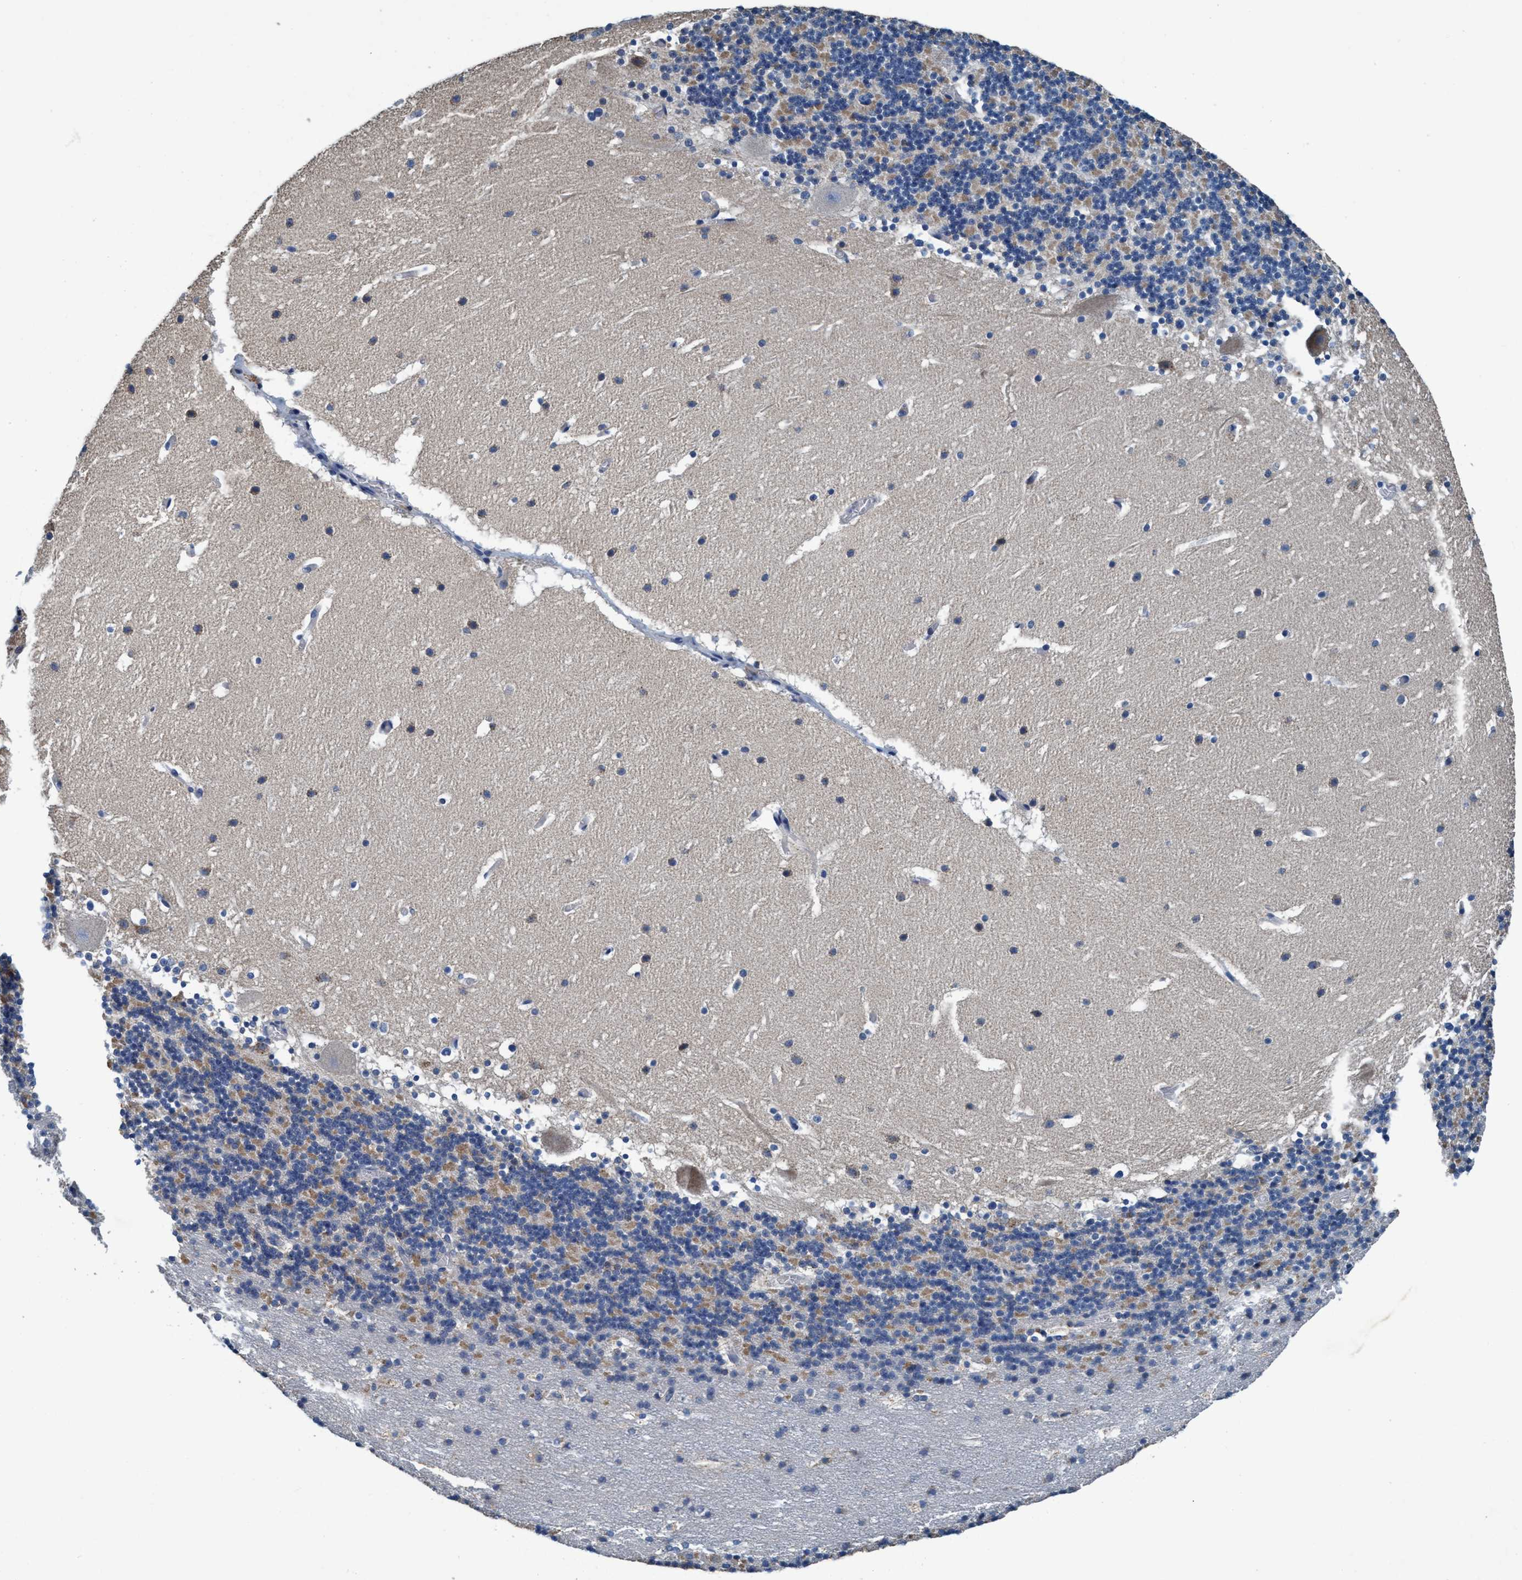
{"staining": {"intensity": "moderate", "quantity": "<25%", "location": "cytoplasmic/membranous"}, "tissue": "cerebellum", "cell_type": "Cells in granular layer", "image_type": "normal", "snomed": [{"axis": "morphology", "description": "Normal tissue, NOS"}, {"axis": "topography", "description": "Cerebellum"}], "caption": "Immunohistochemical staining of normal human cerebellum reveals <25% levels of moderate cytoplasmic/membranous protein positivity in about <25% of cells in granular layer. Immunohistochemistry stains the protein in brown and the nuclei are stained blue.", "gene": "ANKFN1", "patient": {"sex": "male", "age": 45}}